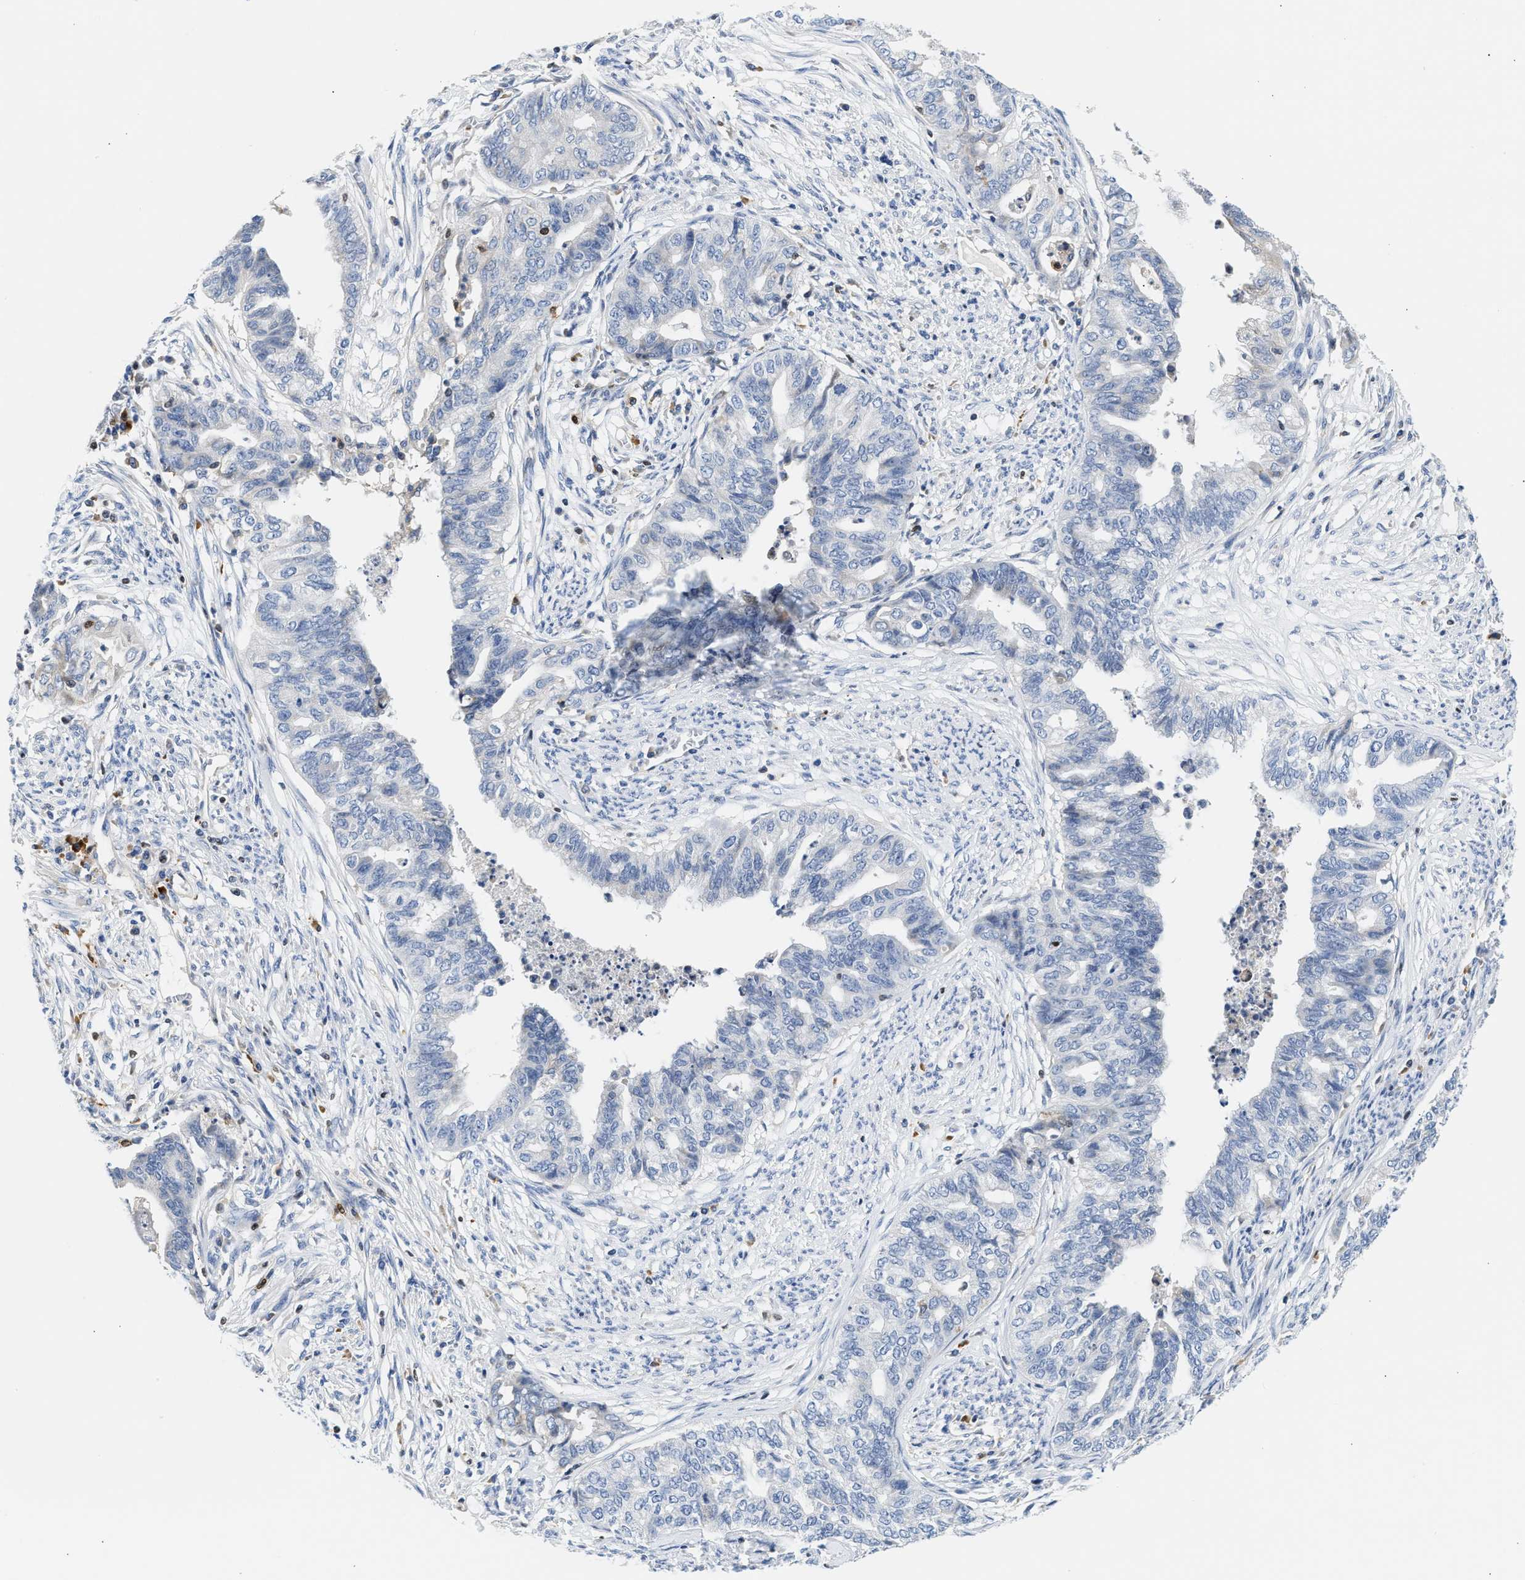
{"staining": {"intensity": "negative", "quantity": "none", "location": "none"}, "tissue": "endometrial cancer", "cell_type": "Tumor cells", "image_type": "cancer", "snomed": [{"axis": "morphology", "description": "Adenocarcinoma, NOS"}, {"axis": "topography", "description": "Endometrium"}], "caption": "Tumor cells show no significant positivity in adenocarcinoma (endometrial).", "gene": "SLIT2", "patient": {"sex": "female", "age": 79}}